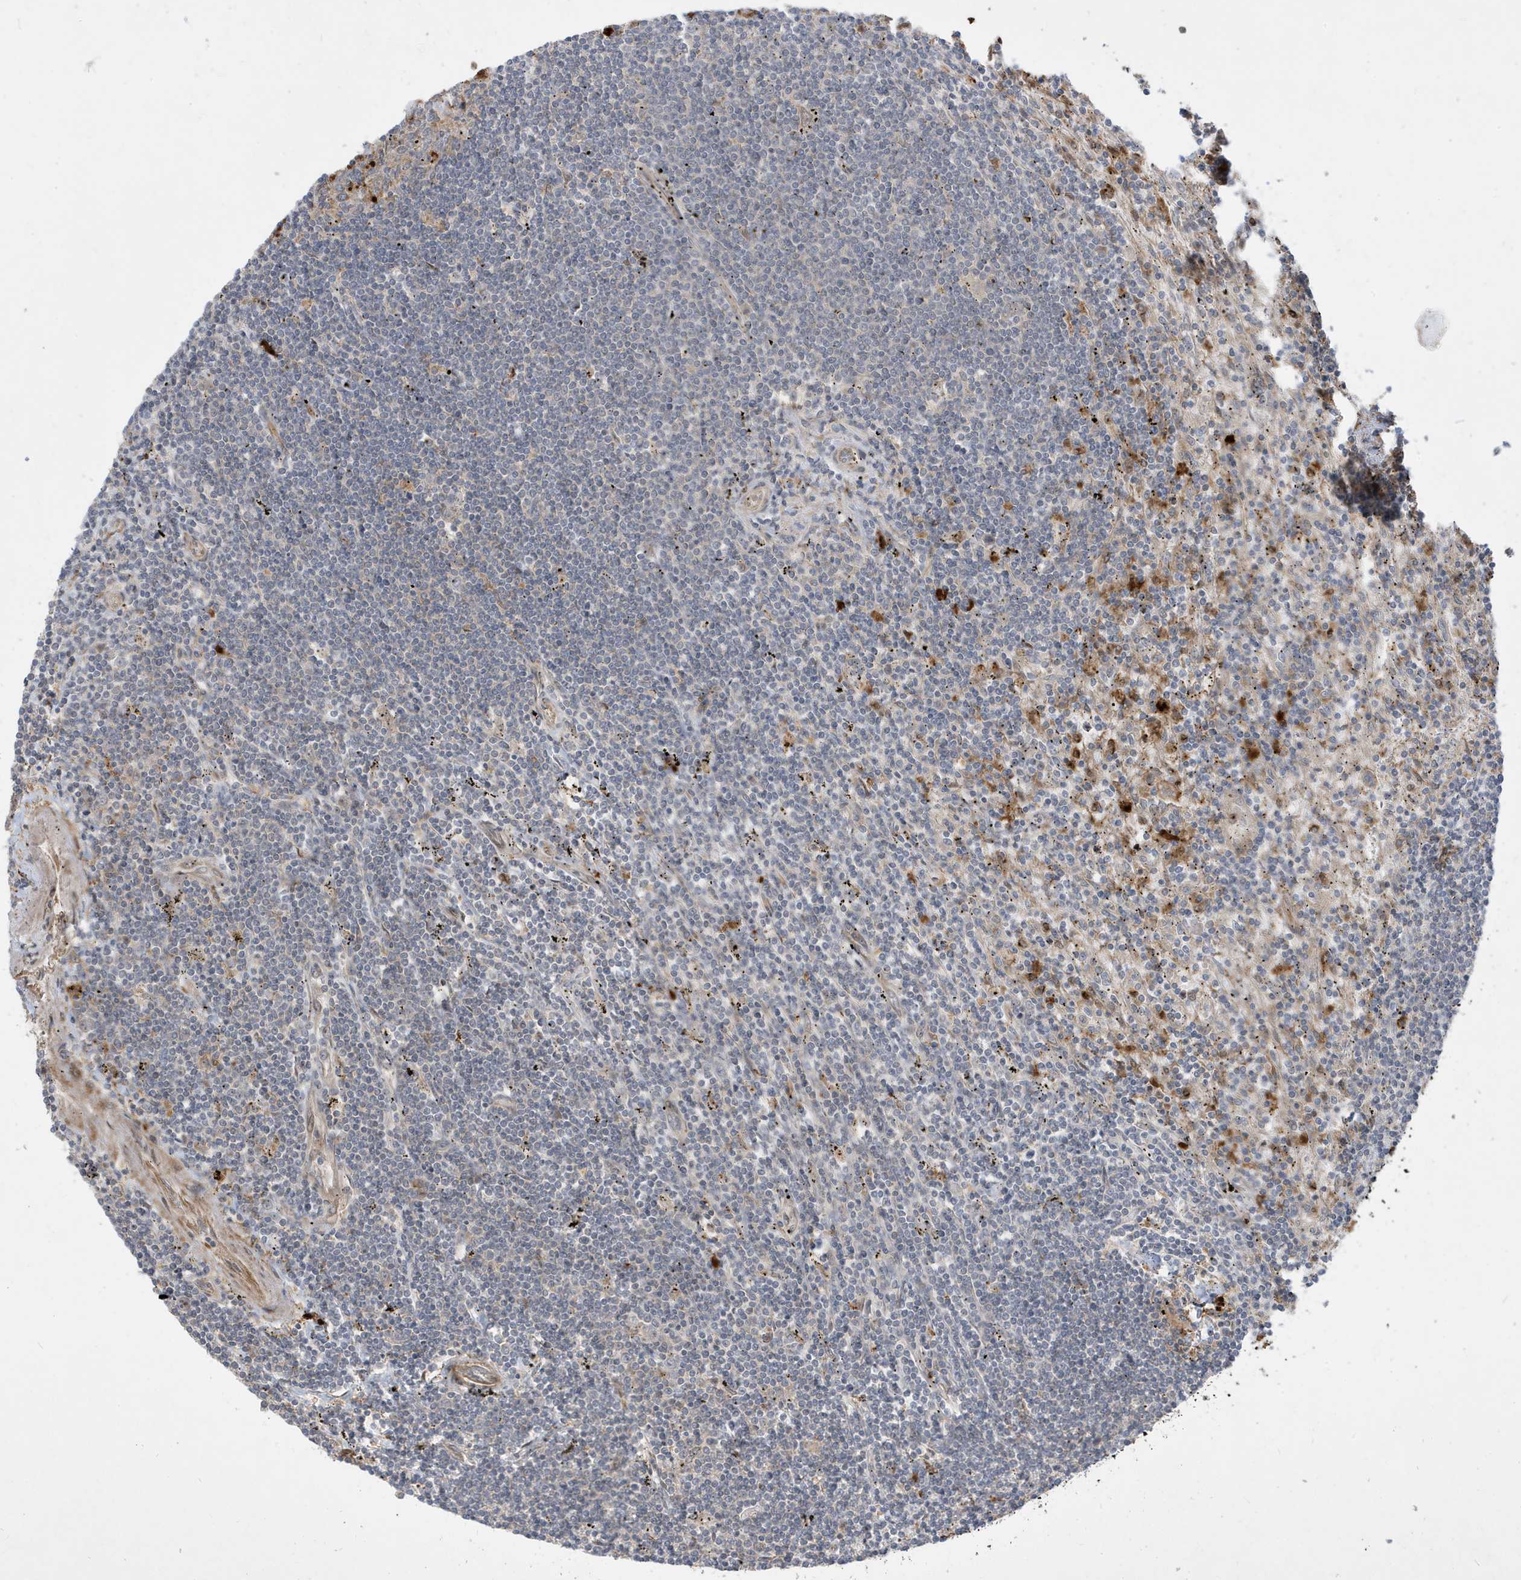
{"staining": {"intensity": "negative", "quantity": "none", "location": "none"}, "tissue": "lymphoma", "cell_type": "Tumor cells", "image_type": "cancer", "snomed": [{"axis": "morphology", "description": "Malignant lymphoma, non-Hodgkin's type, Low grade"}, {"axis": "topography", "description": "Spleen"}], "caption": "High power microscopy histopathology image of an immunohistochemistry (IHC) histopathology image of malignant lymphoma, non-Hodgkin's type (low-grade), revealing no significant expression in tumor cells.", "gene": "IFT57", "patient": {"sex": "male", "age": 76}}